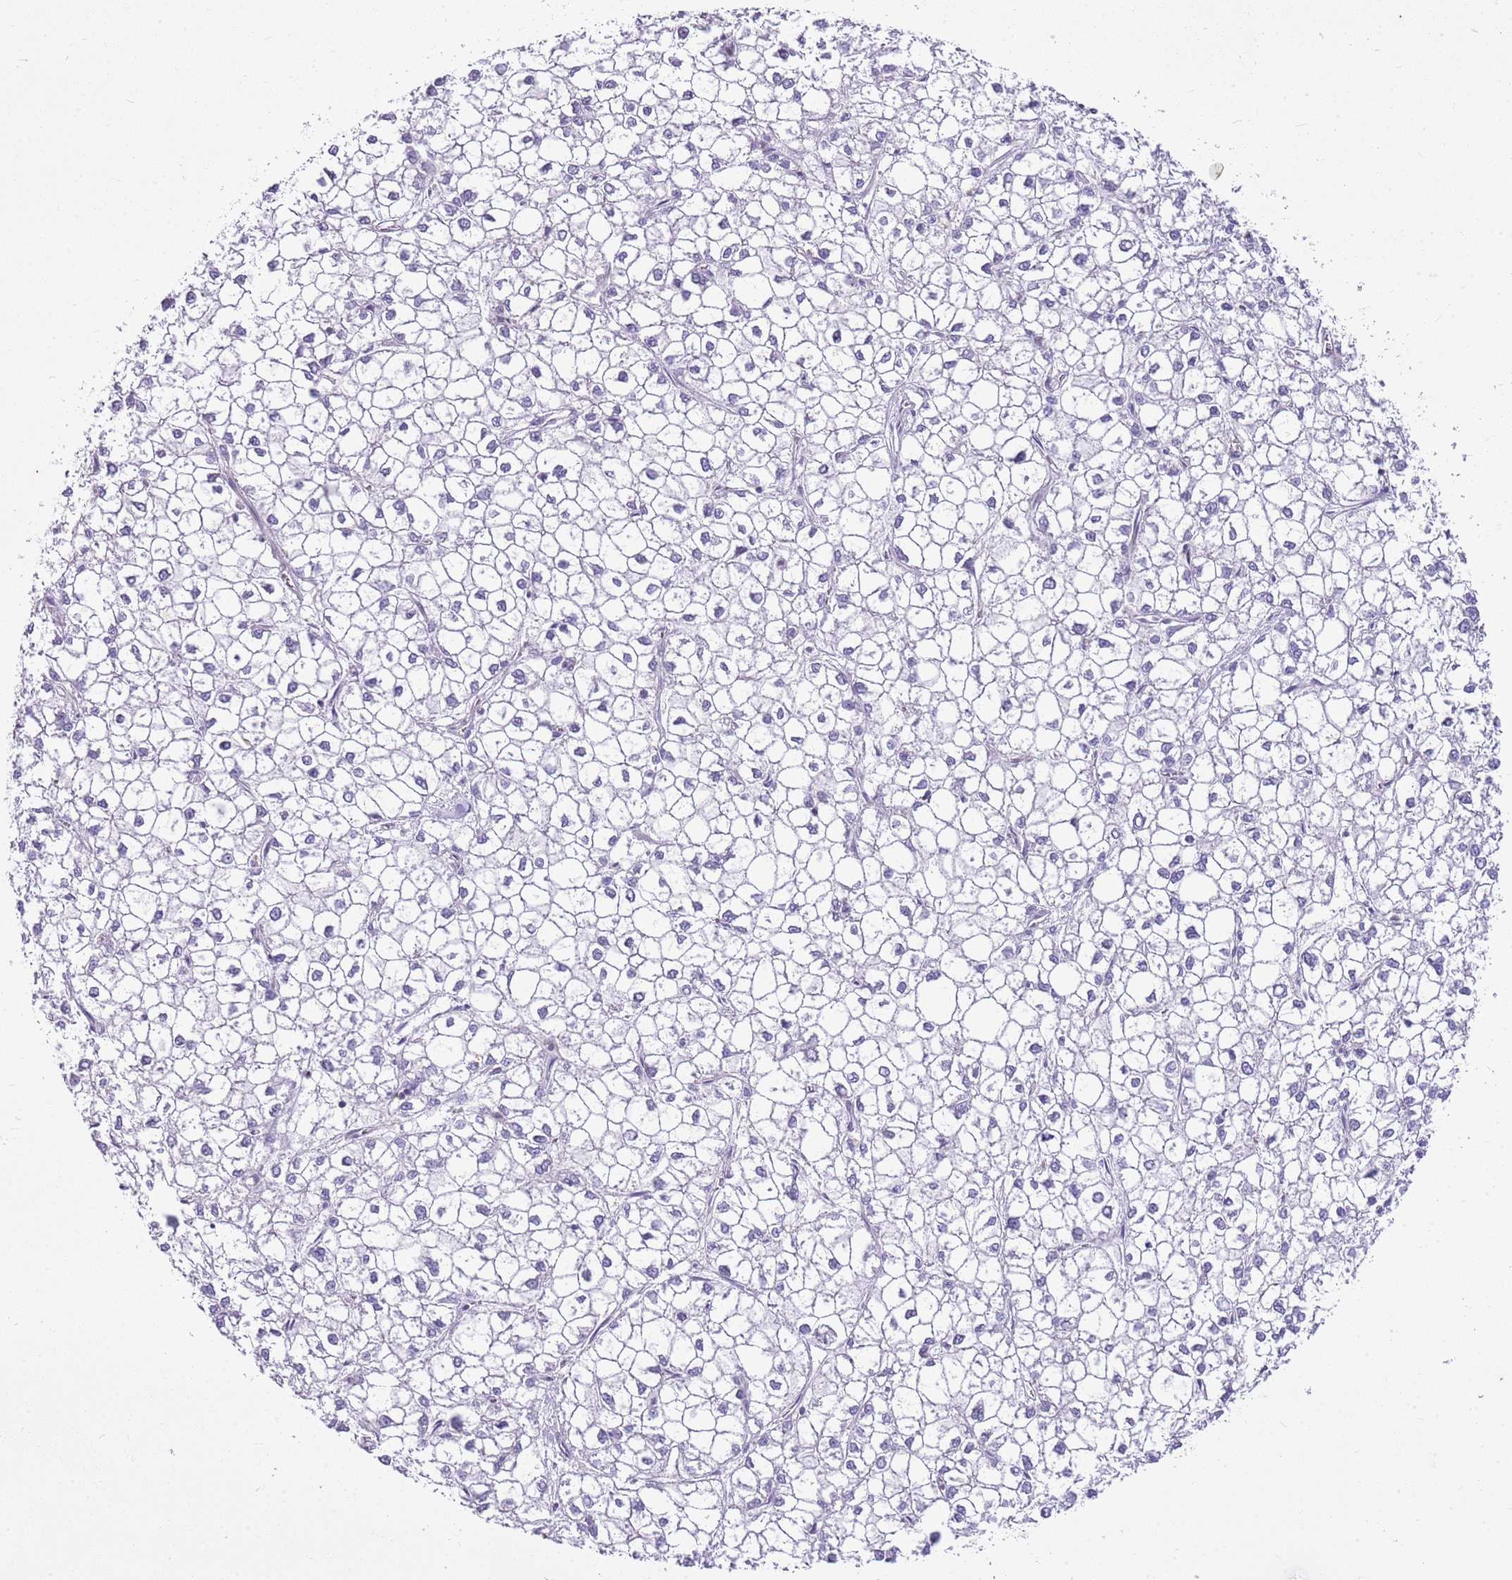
{"staining": {"intensity": "negative", "quantity": "none", "location": "none"}, "tissue": "liver cancer", "cell_type": "Tumor cells", "image_type": "cancer", "snomed": [{"axis": "morphology", "description": "Carcinoma, Hepatocellular, NOS"}, {"axis": "topography", "description": "Liver"}], "caption": "Immunohistochemistry (IHC) histopathology image of human liver hepatocellular carcinoma stained for a protein (brown), which demonstrates no positivity in tumor cells.", "gene": "CNPPD1", "patient": {"sex": "female", "age": 43}}